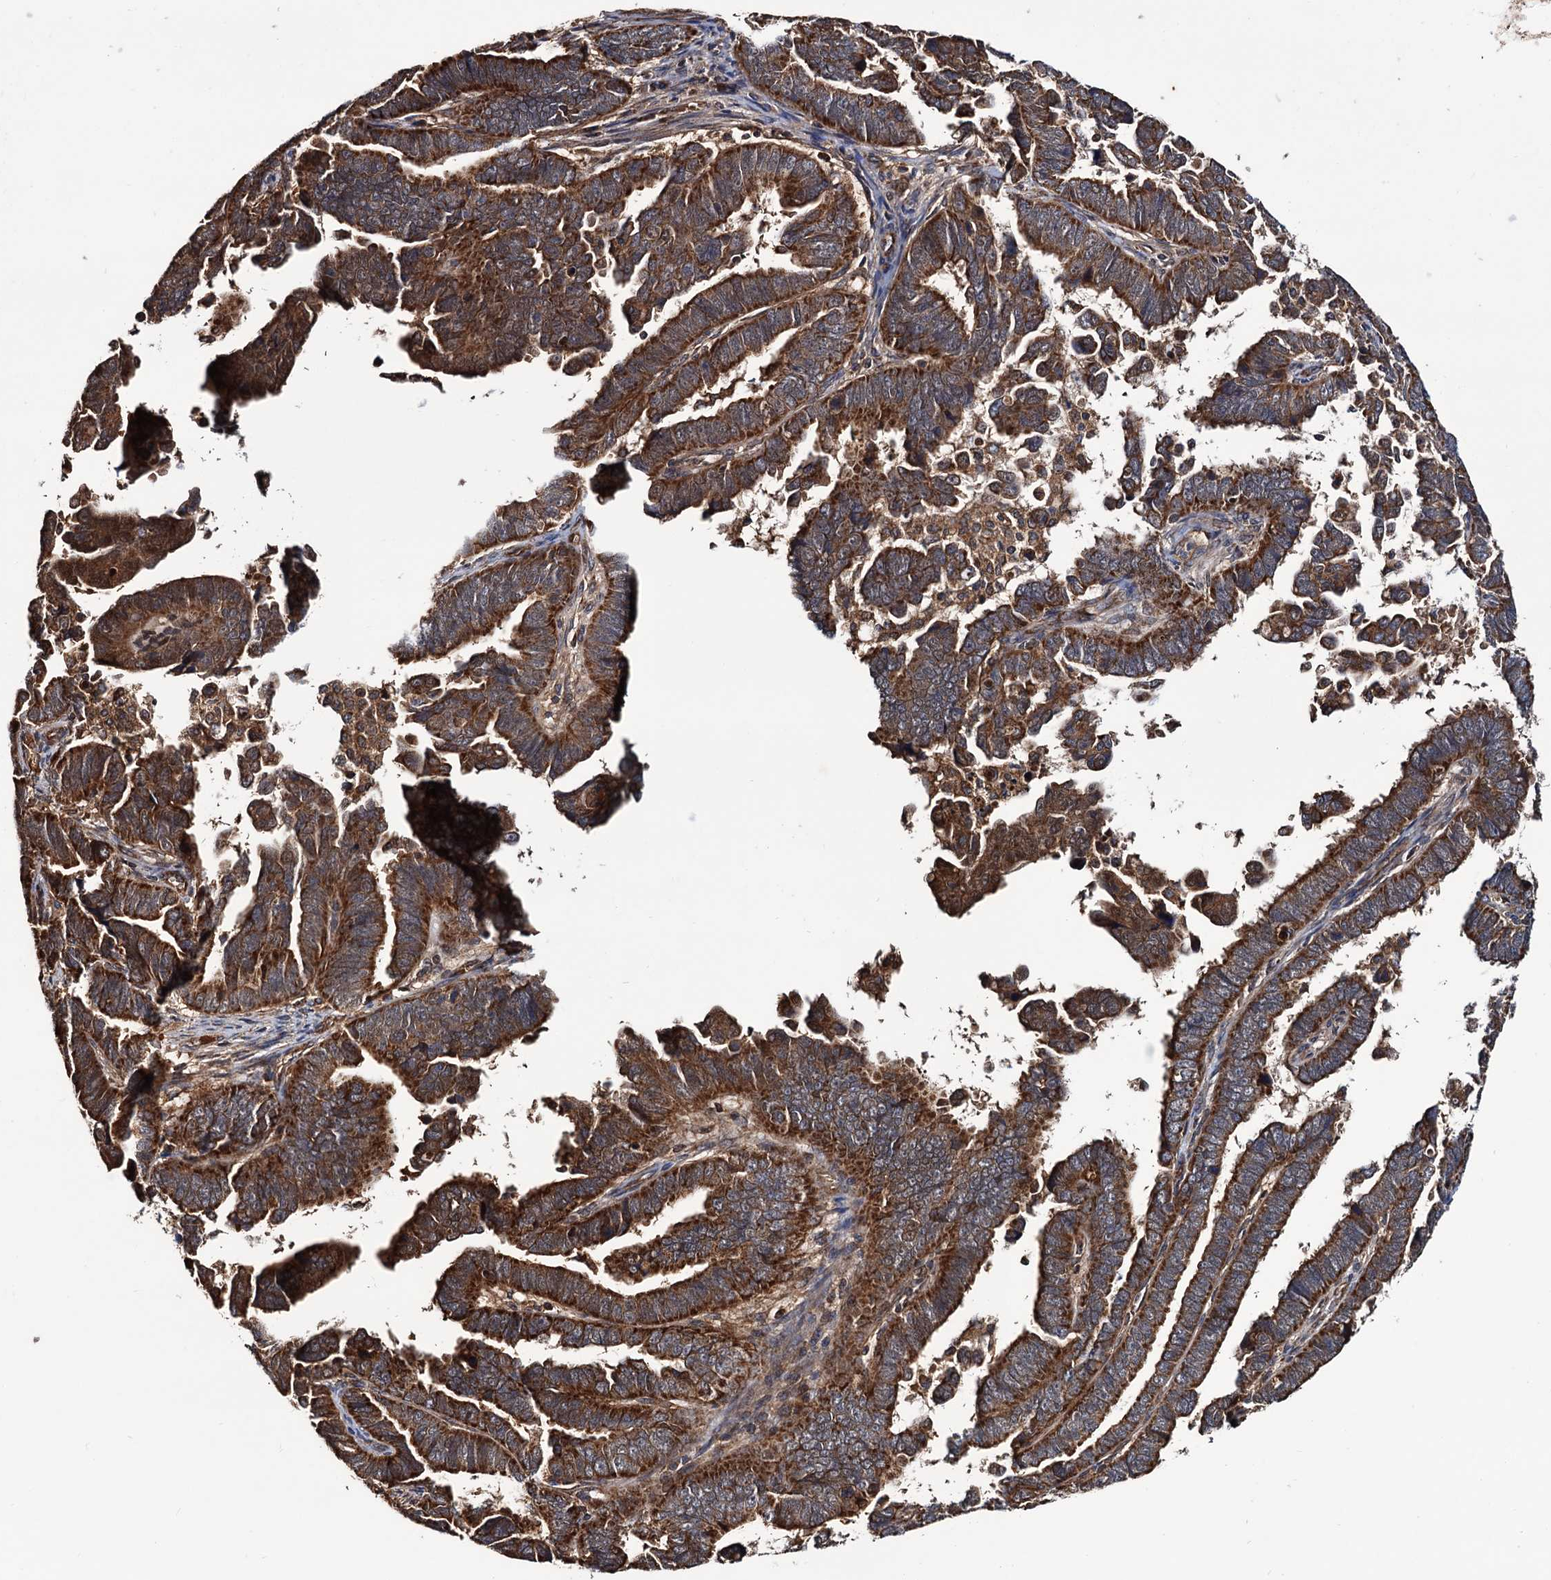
{"staining": {"intensity": "strong", "quantity": ">75%", "location": "cytoplasmic/membranous"}, "tissue": "endometrial cancer", "cell_type": "Tumor cells", "image_type": "cancer", "snomed": [{"axis": "morphology", "description": "Adenocarcinoma, NOS"}, {"axis": "topography", "description": "Endometrium"}], "caption": "The photomicrograph exhibits a brown stain indicating the presence of a protein in the cytoplasmic/membranous of tumor cells in endometrial cancer (adenocarcinoma). (DAB IHC with brightfield microscopy, high magnification).", "gene": "MRPL42", "patient": {"sex": "female", "age": 75}}